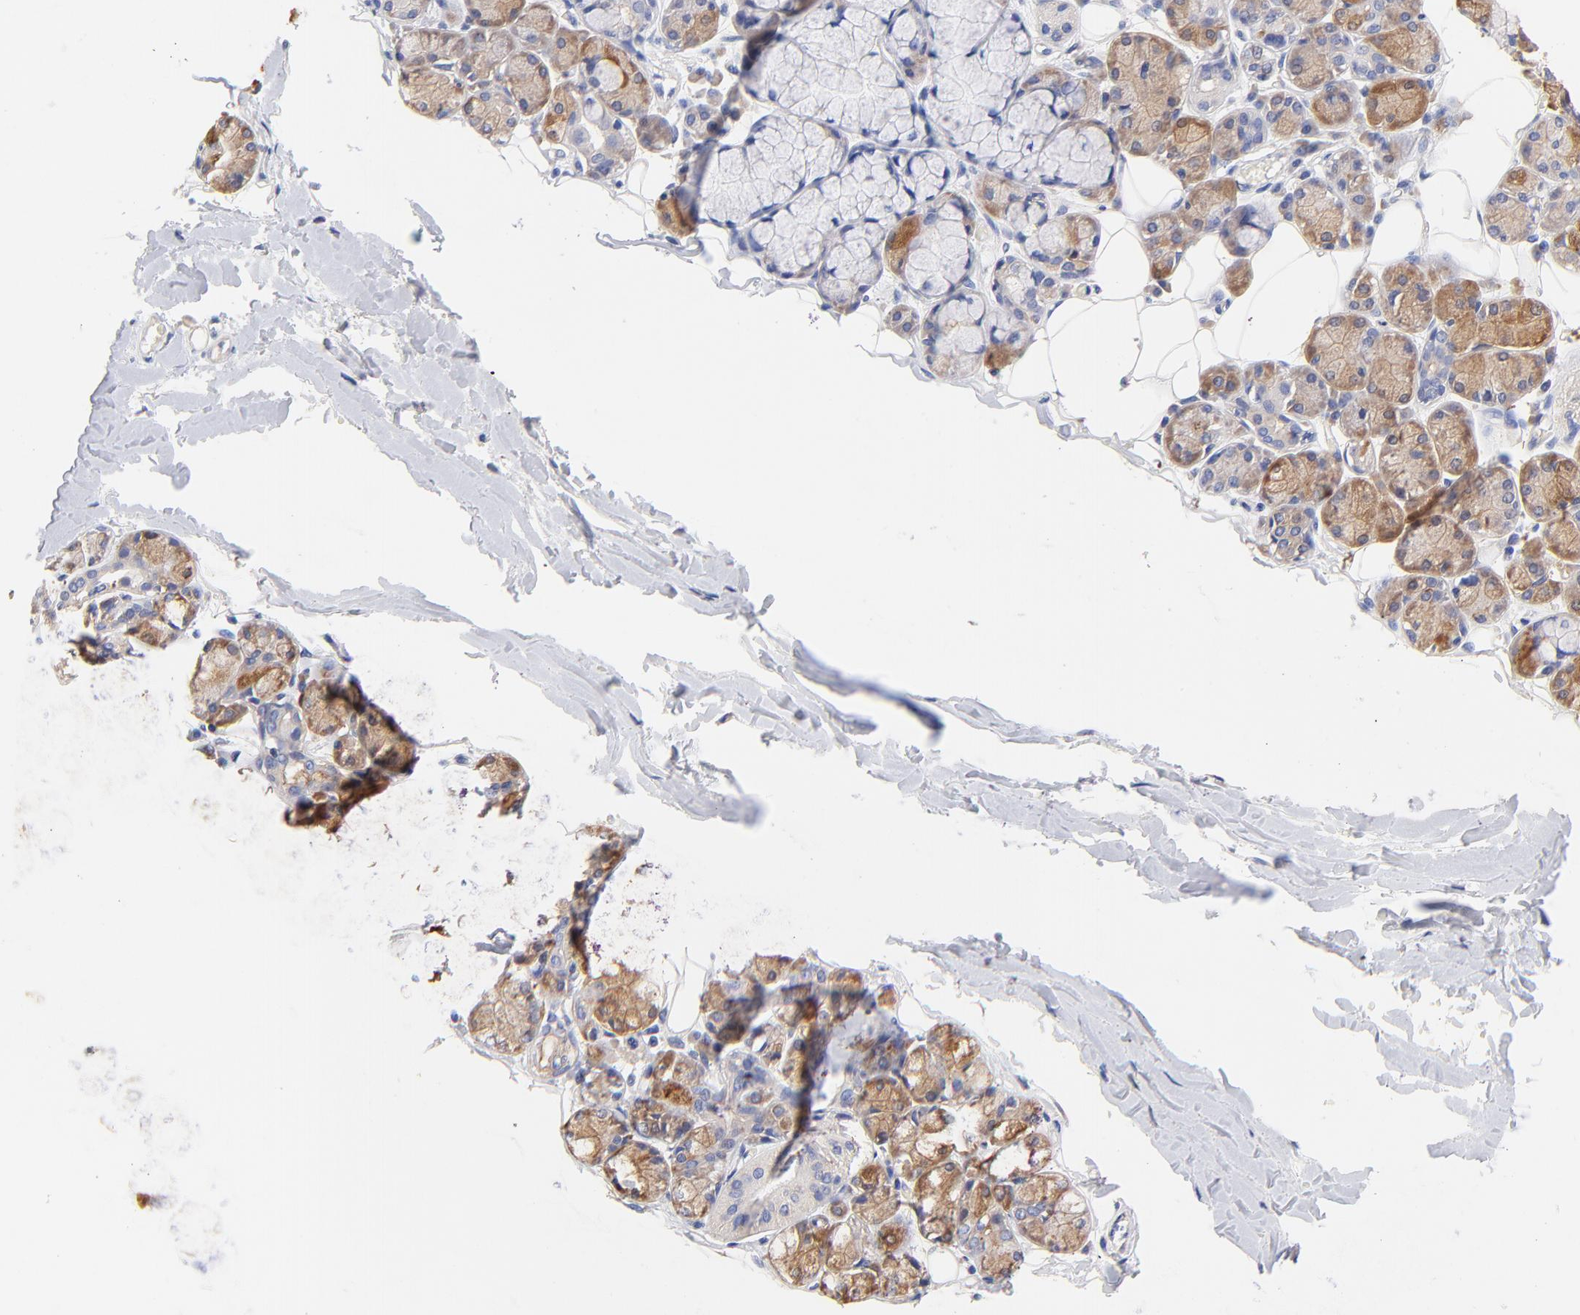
{"staining": {"intensity": "moderate", "quantity": "25%-75%", "location": "cytoplasmic/membranous"}, "tissue": "salivary gland", "cell_type": "Glandular cells", "image_type": "normal", "snomed": [{"axis": "morphology", "description": "Normal tissue, NOS"}, {"axis": "topography", "description": "Salivary gland"}], "caption": "The image shows a brown stain indicating the presence of a protein in the cytoplasmic/membranous of glandular cells in salivary gland.", "gene": "TNFRSF13C", "patient": {"sex": "male", "age": 54}}